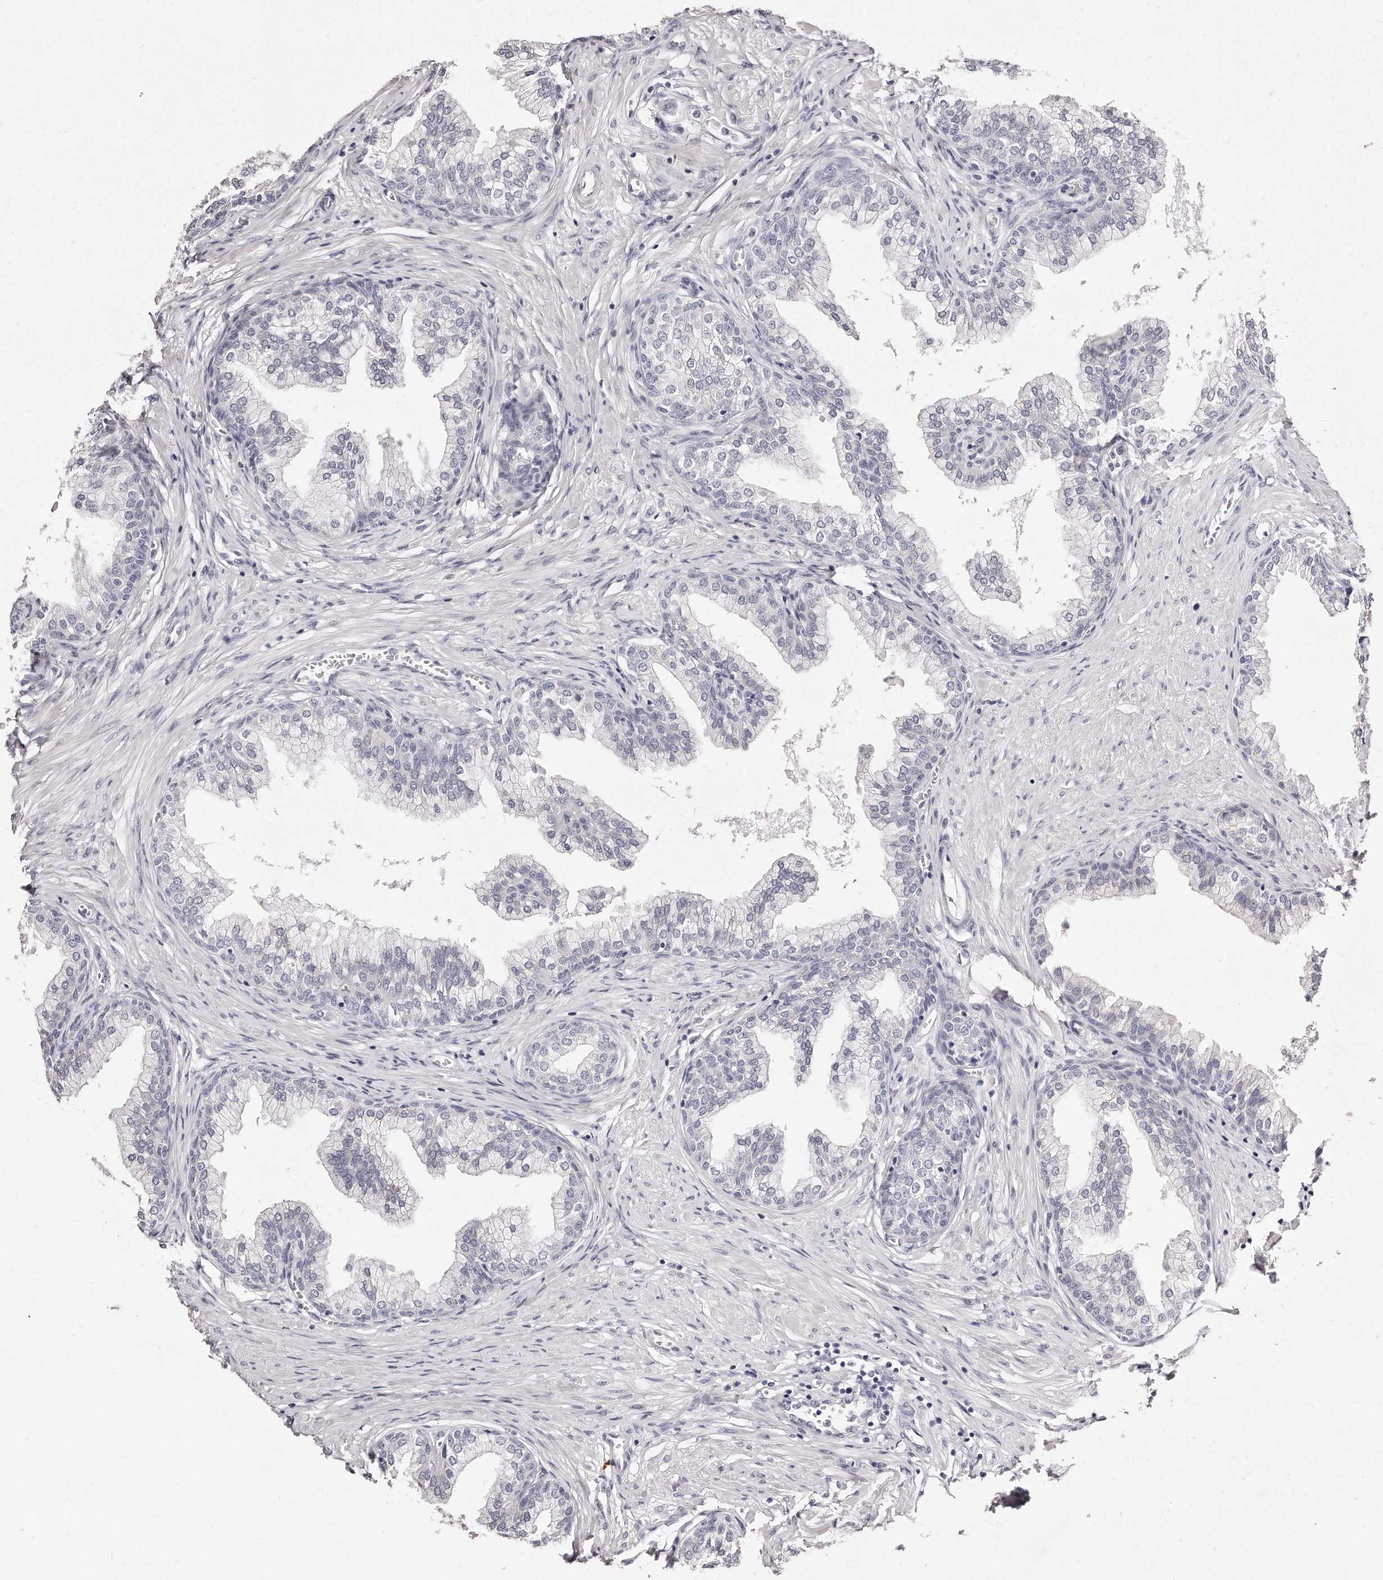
{"staining": {"intensity": "negative", "quantity": "none", "location": "none"}, "tissue": "prostate", "cell_type": "Glandular cells", "image_type": "normal", "snomed": [{"axis": "morphology", "description": "Normal tissue, NOS"}, {"axis": "morphology", "description": "Urothelial carcinoma, Low grade"}, {"axis": "topography", "description": "Urinary bladder"}, {"axis": "topography", "description": "Prostate"}], "caption": "This histopathology image is of unremarkable prostate stained with immunohistochemistry to label a protein in brown with the nuclei are counter-stained blue. There is no staining in glandular cells.", "gene": "GDA", "patient": {"sex": "male", "age": 60}}